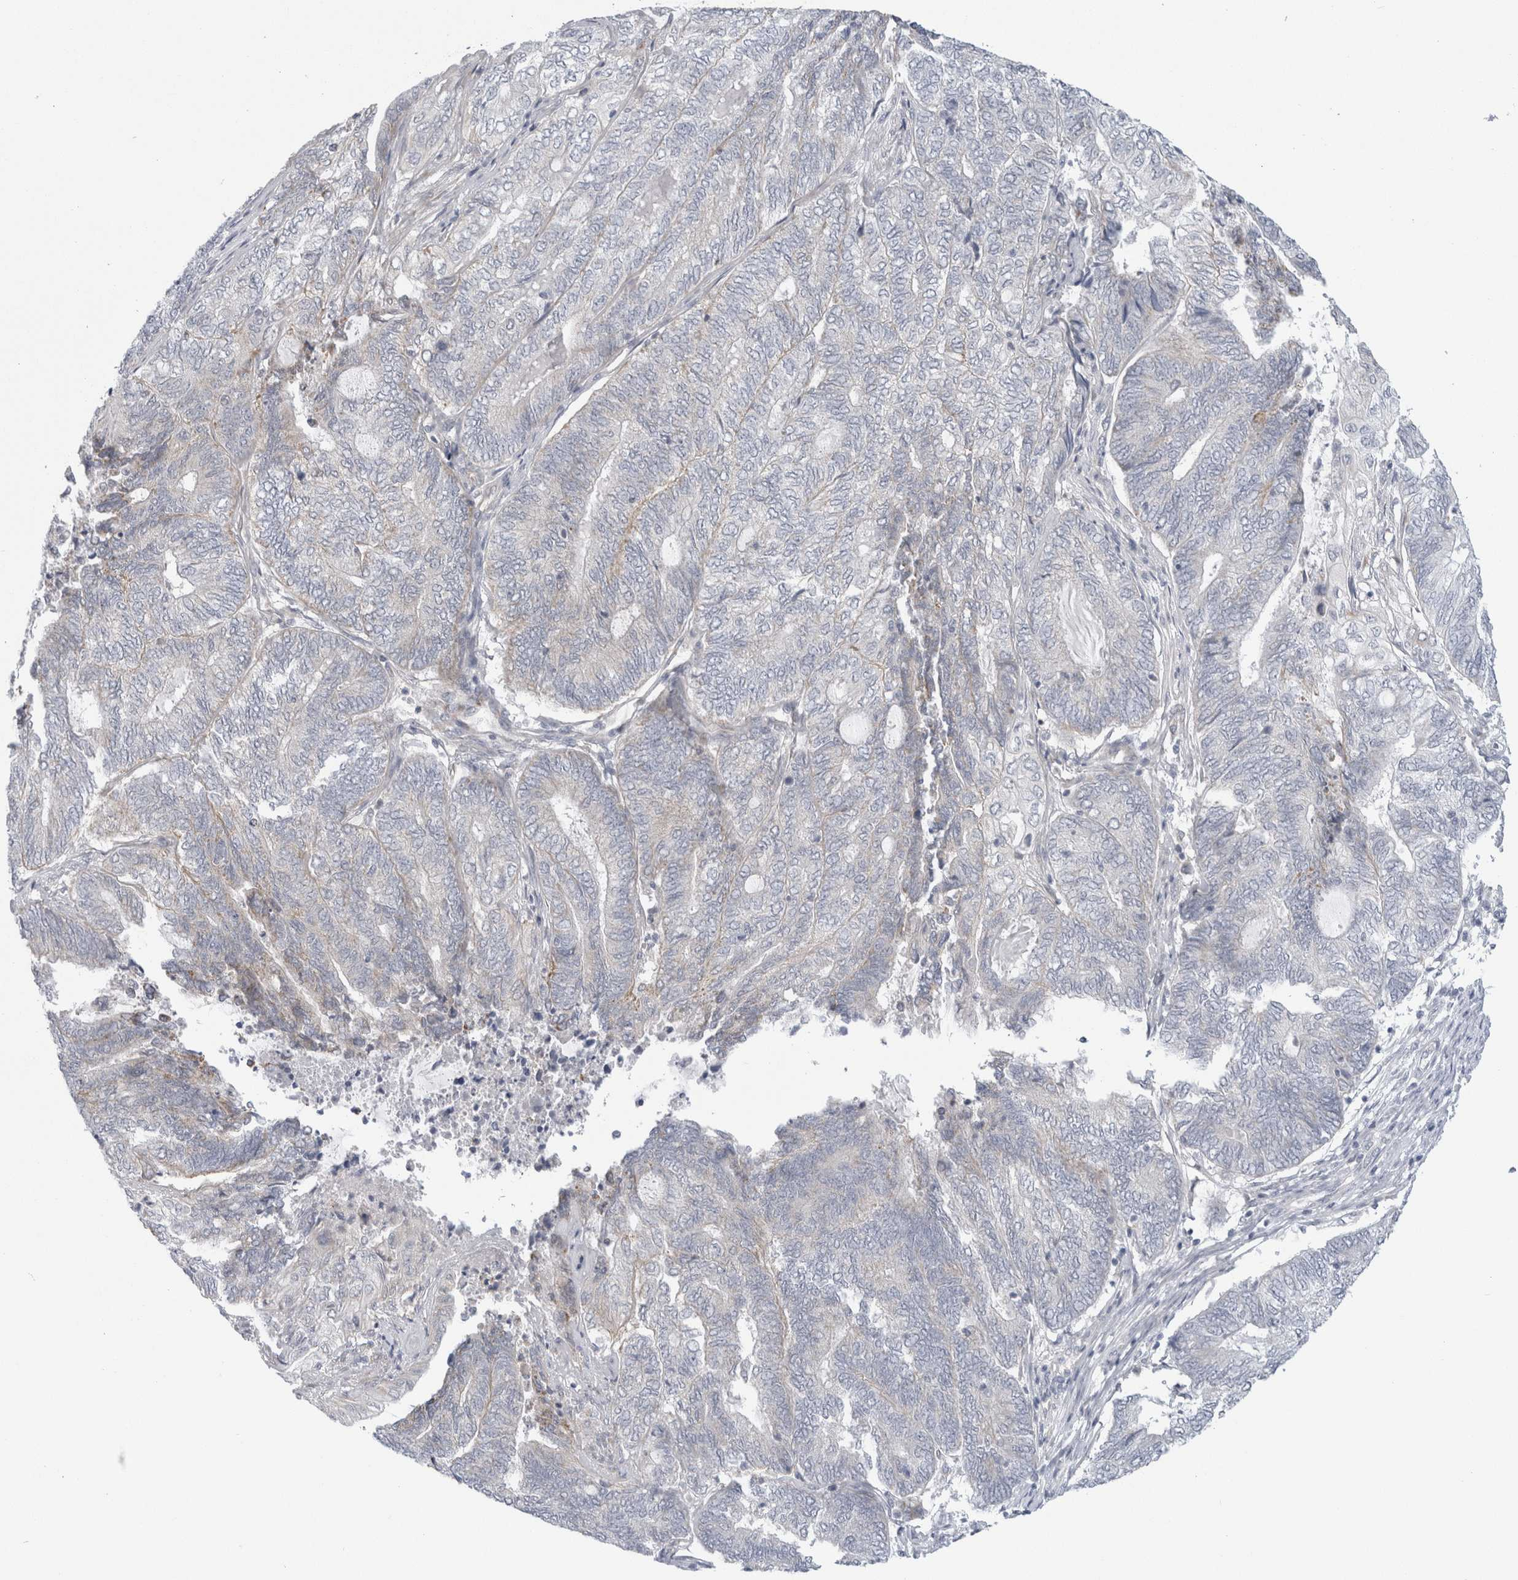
{"staining": {"intensity": "negative", "quantity": "none", "location": "none"}, "tissue": "endometrial cancer", "cell_type": "Tumor cells", "image_type": "cancer", "snomed": [{"axis": "morphology", "description": "Adenocarcinoma, NOS"}, {"axis": "topography", "description": "Uterus"}, {"axis": "topography", "description": "Endometrium"}], "caption": "Immunohistochemistry image of neoplastic tissue: human adenocarcinoma (endometrial) stained with DAB exhibits no significant protein expression in tumor cells. (DAB IHC, high magnification).", "gene": "FAHD1", "patient": {"sex": "female", "age": 70}}